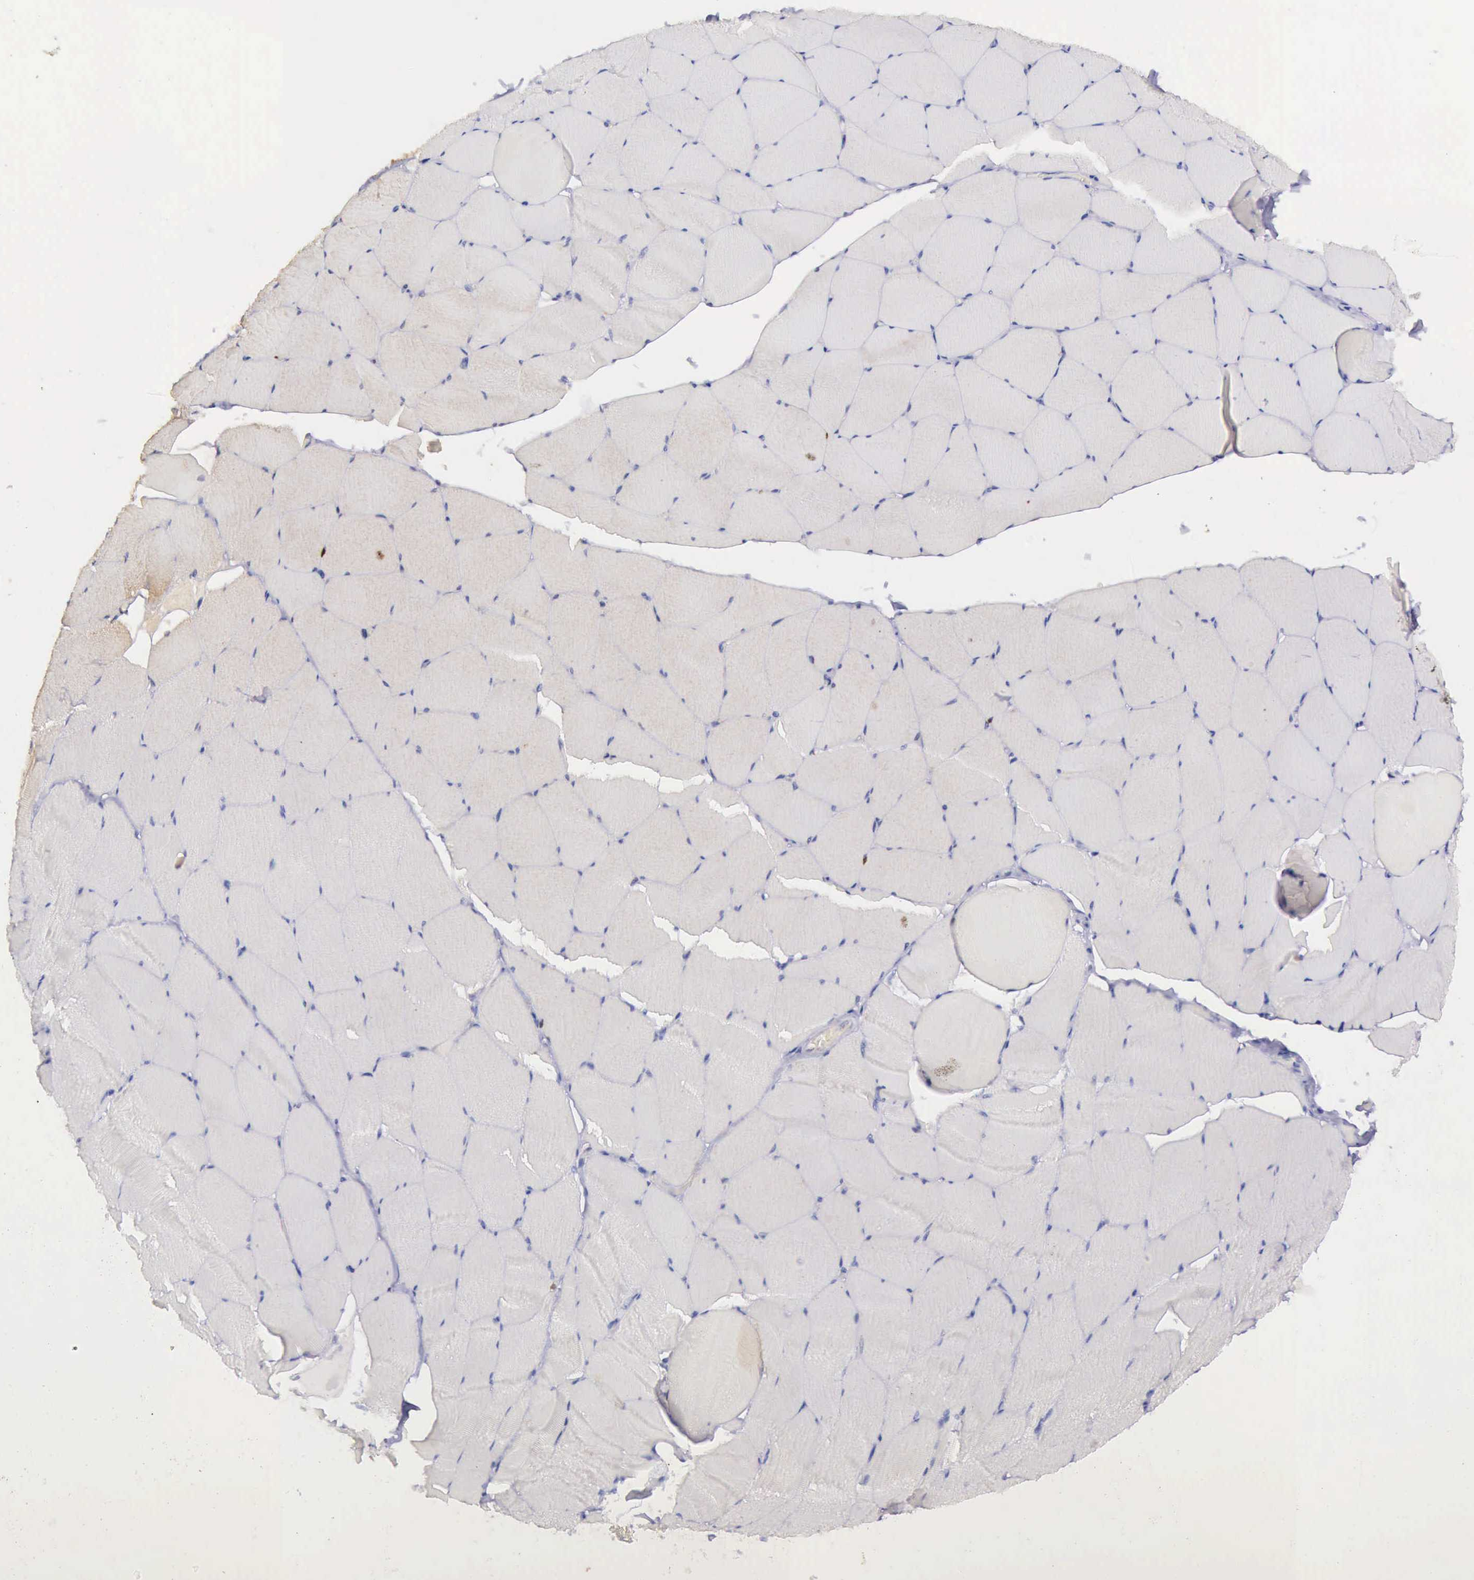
{"staining": {"intensity": "weak", "quantity": "25%-75%", "location": "cytoplasmic/membranous"}, "tissue": "skeletal muscle", "cell_type": "Myocytes", "image_type": "normal", "snomed": [{"axis": "morphology", "description": "Normal tissue, NOS"}, {"axis": "topography", "description": "Skeletal muscle"}, {"axis": "topography", "description": "Salivary gland"}], "caption": "Protein staining of benign skeletal muscle shows weak cytoplasmic/membranous staining in about 25%-75% of myocytes.", "gene": "ARMCX3", "patient": {"sex": "male", "age": 62}}